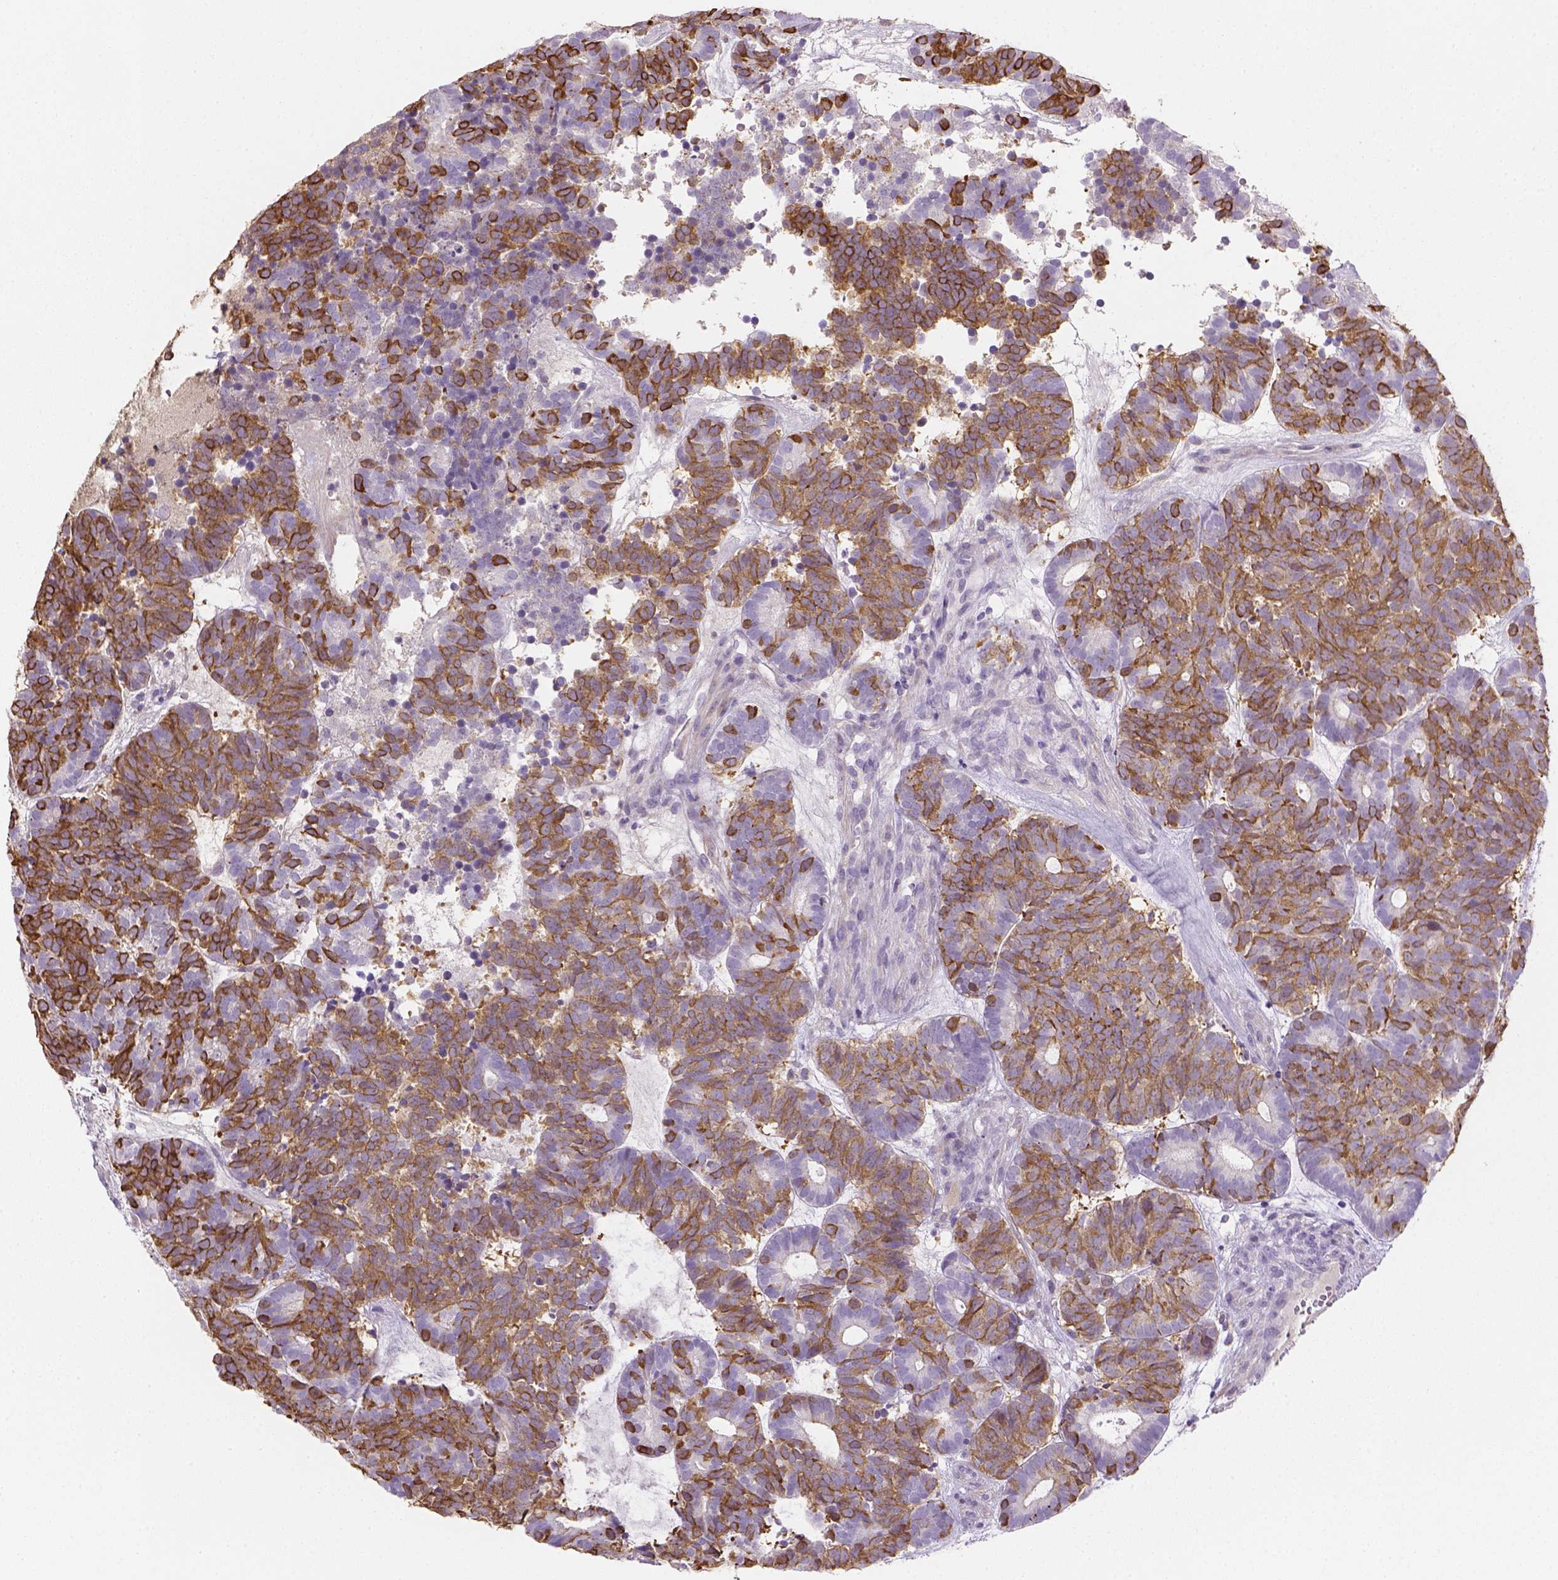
{"staining": {"intensity": "strong", "quantity": ">75%", "location": "cytoplasmic/membranous"}, "tissue": "head and neck cancer", "cell_type": "Tumor cells", "image_type": "cancer", "snomed": [{"axis": "morphology", "description": "Adenocarcinoma, NOS"}, {"axis": "topography", "description": "Head-Neck"}], "caption": "IHC staining of head and neck cancer (adenocarcinoma), which shows high levels of strong cytoplasmic/membranous positivity in approximately >75% of tumor cells indicating strong cytoplasmic/membranous protein expression. The staining was performed using DAB (3,3'-diaminobenzidine) (brown) for protein detection and nuclei were counterstained in hematoxylin (blue).", "gene": "CACNB1", "patient": {"sex": "female", "age": 81}}